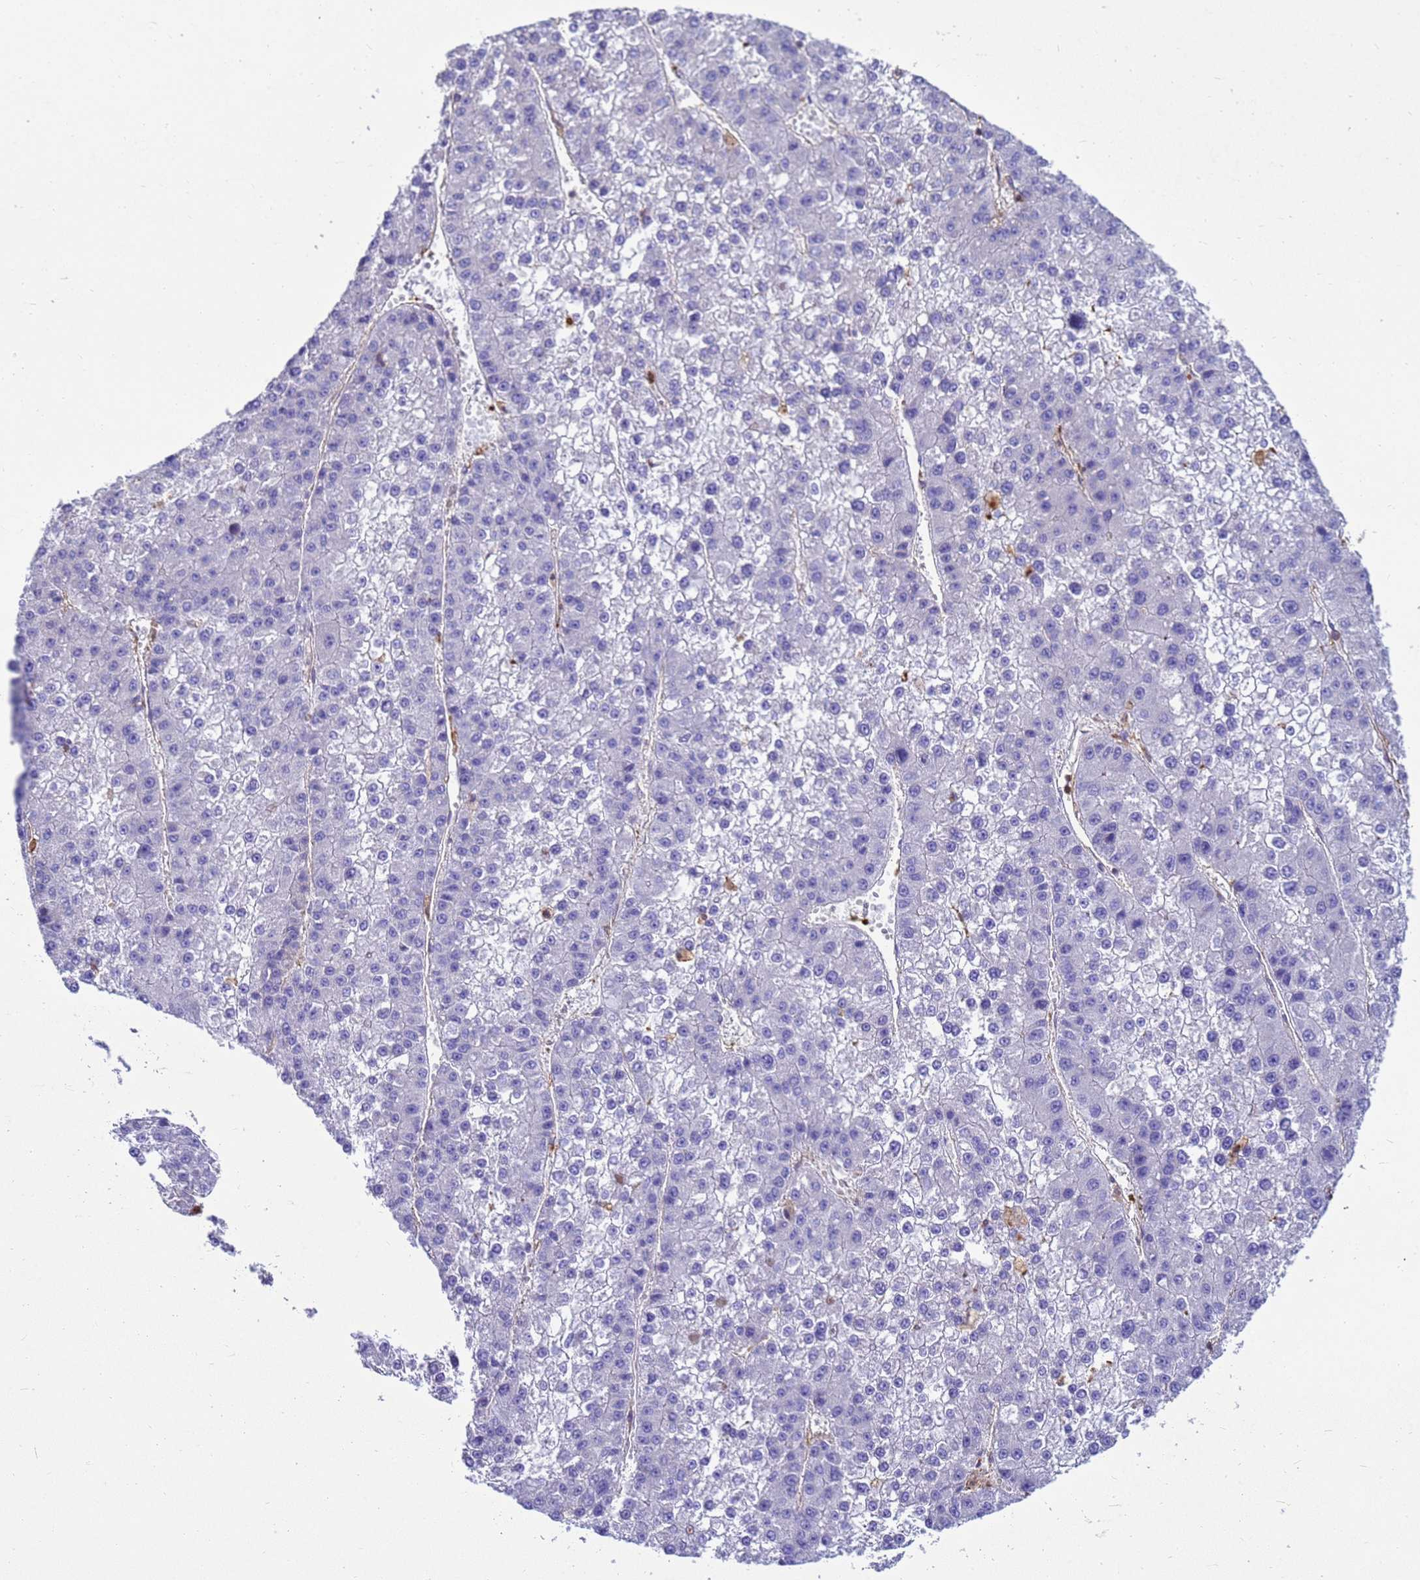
{"staining": {"intensity": "negative", "quantity": "none", "location": "none"}, "tissue": "liver cancer", "cell_type": "Tumor cells", "image_type": "cancer", "snomed": [{"axis": "morphology", "description": "Carcinoma, Hepatocellular, NOS"}, {"axis": "topography", "description": "Liver"}], "caption": "Micrograph shows no protein expression in tumor cells of liver cancer (hepatocellular carcinoma) tissue.", "gene": "ZNF235", "patient": {"sex": "female", "age": 73}}